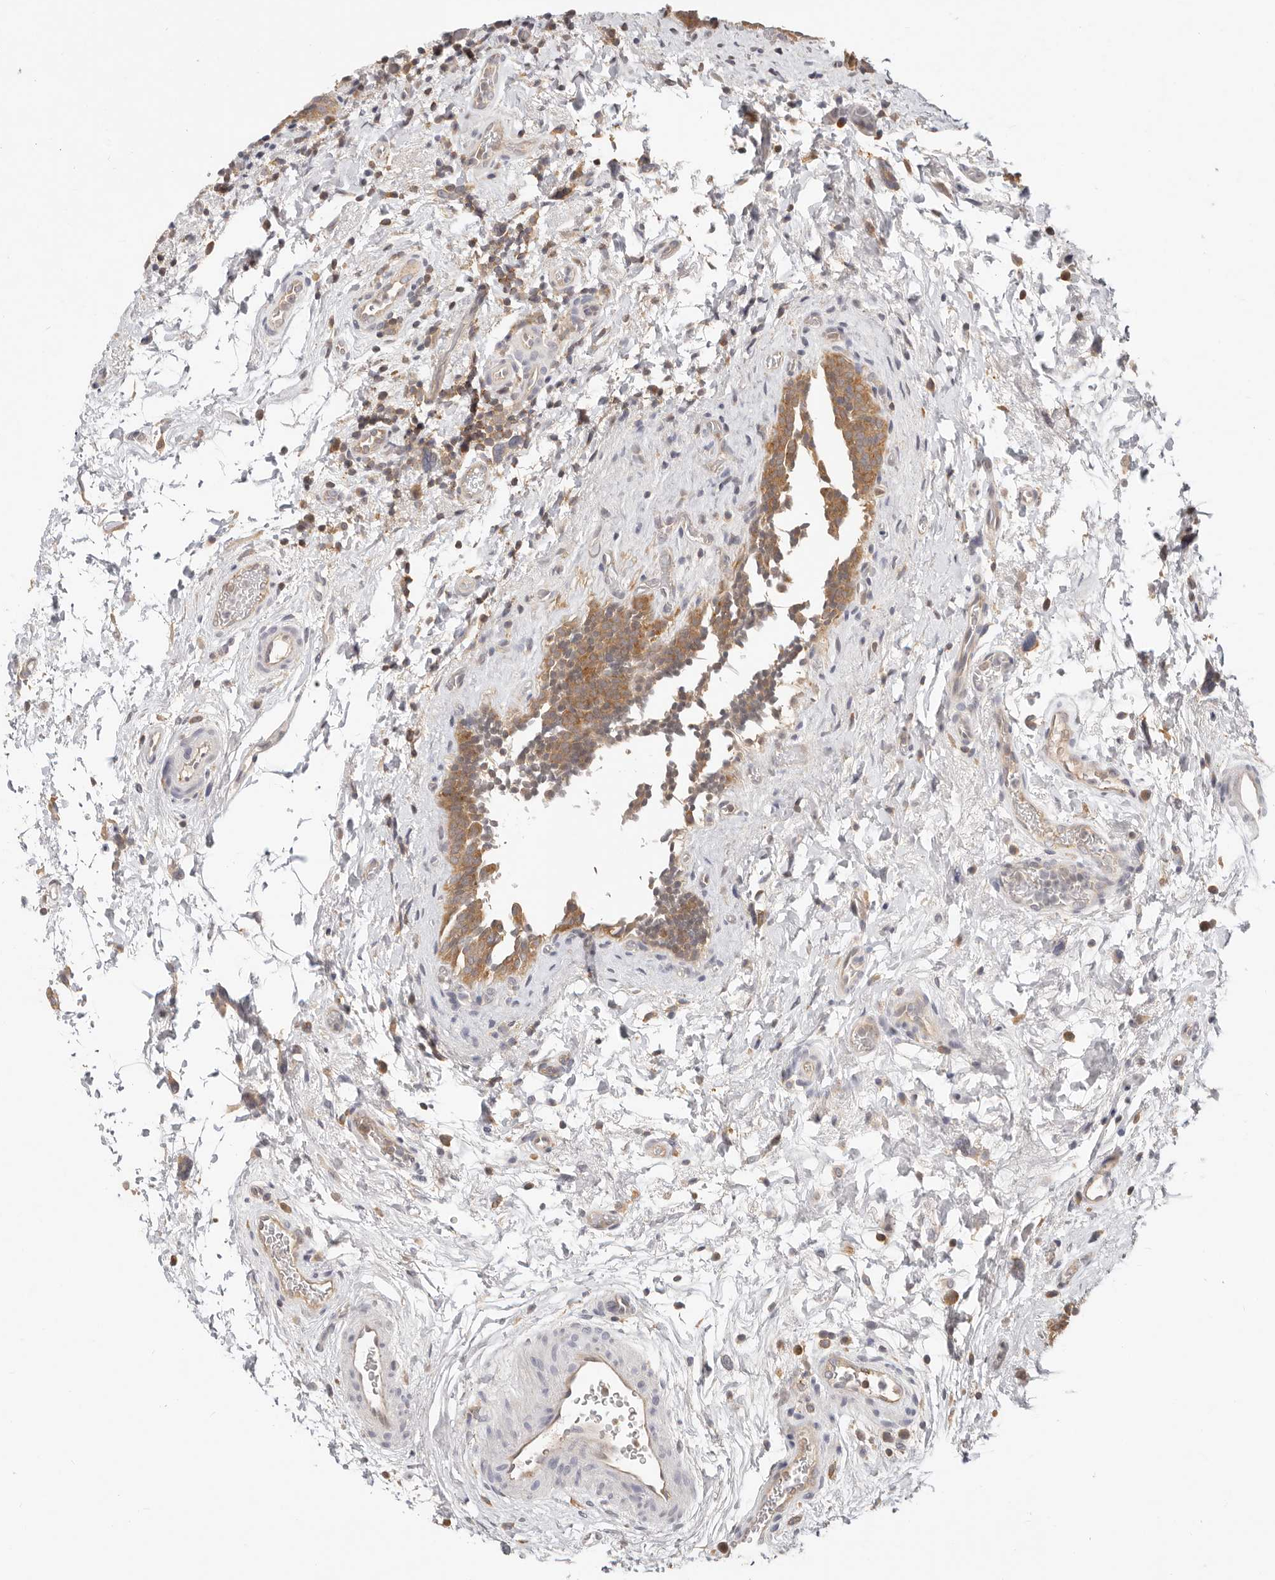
{"staining": {"intensity": "moderate", "quantity": ">75%", "location": "cytoplasmic/membranous"}, "tissue": "urinary bladder", "cell_type": "Urothelial cells", "image_type": "normal", "snomed": [{"axis": "morphology", "description": "Normal tissue, NOS"}, {"axis": "topography", "description": "Urinary bladder"}], "caption": "Approximately >75% of urothelial cells in benign urinary bladder exhibit moderate cytoplasmic/membranous protein positivity as visualized by brown immunohistochemical staining.", "gene": "DTNBP1", "patient": {"sex": "male", "age": 83}}